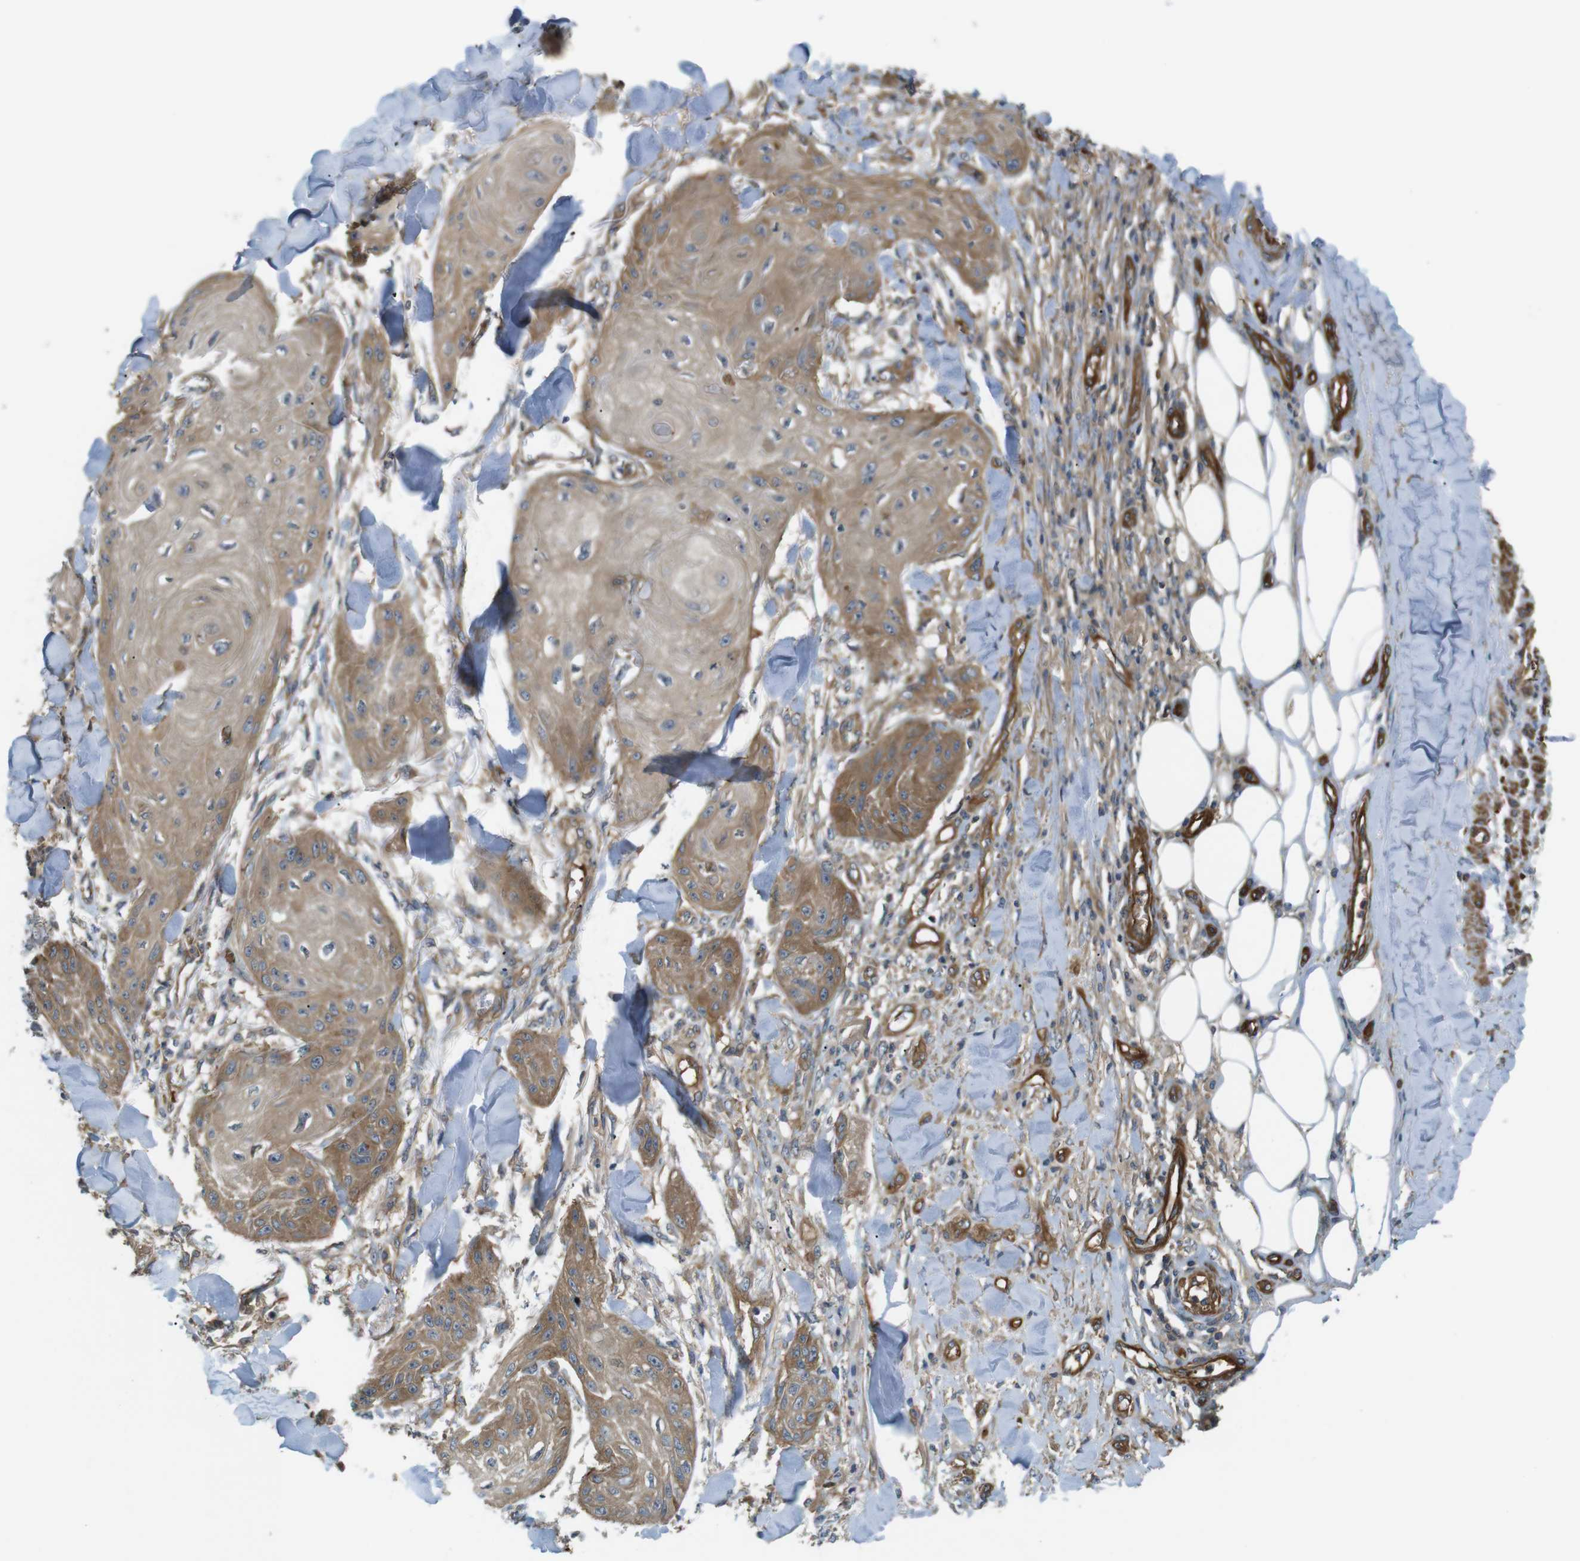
{"staining": {"intensity": "moderate", "quantity": "25%-75%", "location": "cytoplasmic/membranous"}, "tissue": "skin cancer", "cell_type": "Tumor cells", "image_type": "cancer", "snomed": [{"axis": "morphology", "description": "Squamous cell carcinoma, NOS"}, {"axis": "topography", "description": "Skin"}], "caption": "There is medium levels of moderate cytoplasmic/membranous expression in tumor cells of squamous cell carcinoma (skin), as demonstrated by immunohistochemical staining (brown color).", "gene": "TSC1", "patient": {"sex": "male", "age": 74}}